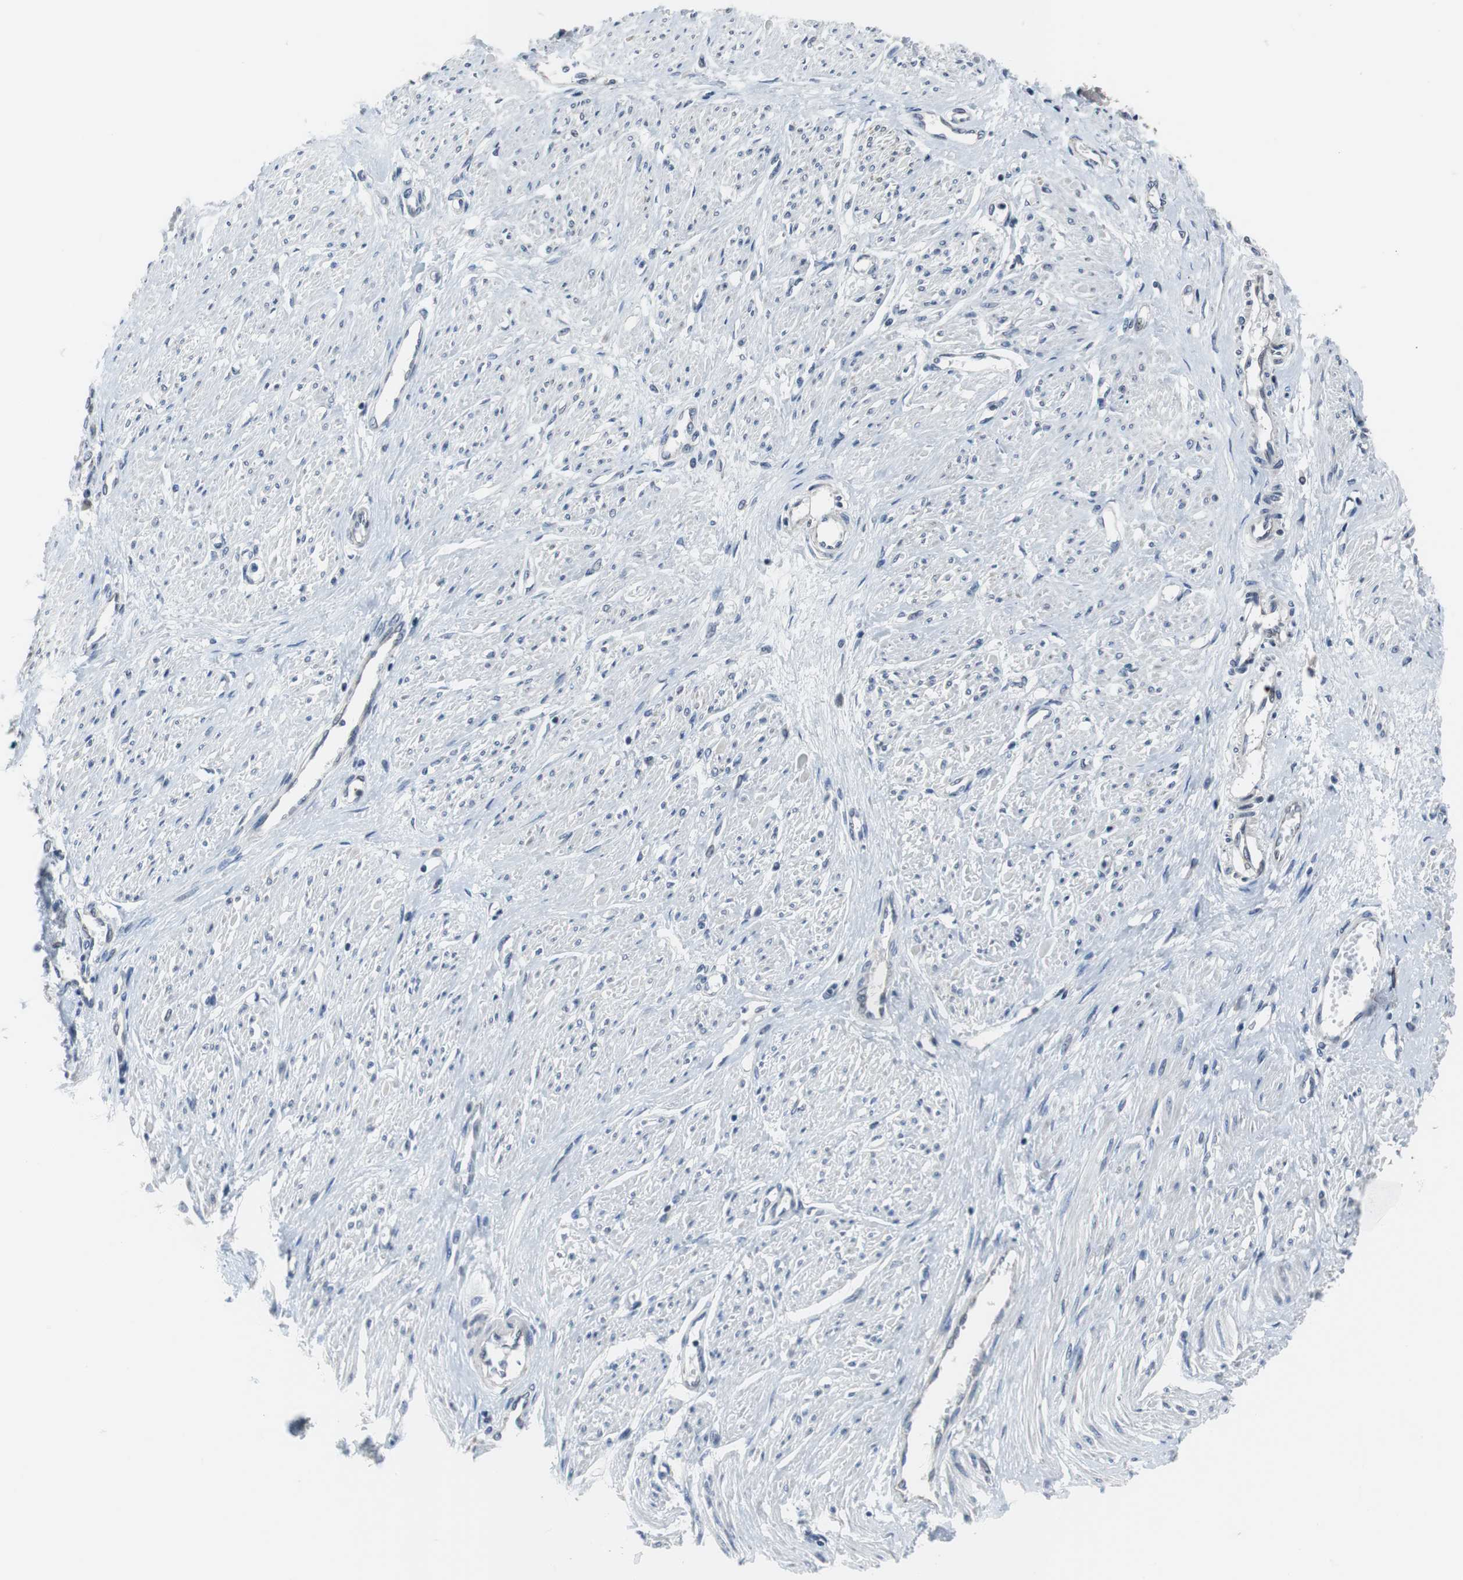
{"staining": {"intensity": "negative", "quantity": "none", "location": "none"}, "tissue": "smooth muscle", "cell_type": "Smooth muscle cells", "image_type": "normal", "snomed": [{"axis": "morphology", "description": "Normal tissue, NOS"}, {"axis": "topography", "description": "Smooth muscle"}, {"axis": "topography", "description": "Uterus"}], "caption": "The histopathology image reveals no staining of smooth muscle cells in unremarkable smooth muscle.", "gene": "TP63", "patient": {"sex": "female", "age": 39}}